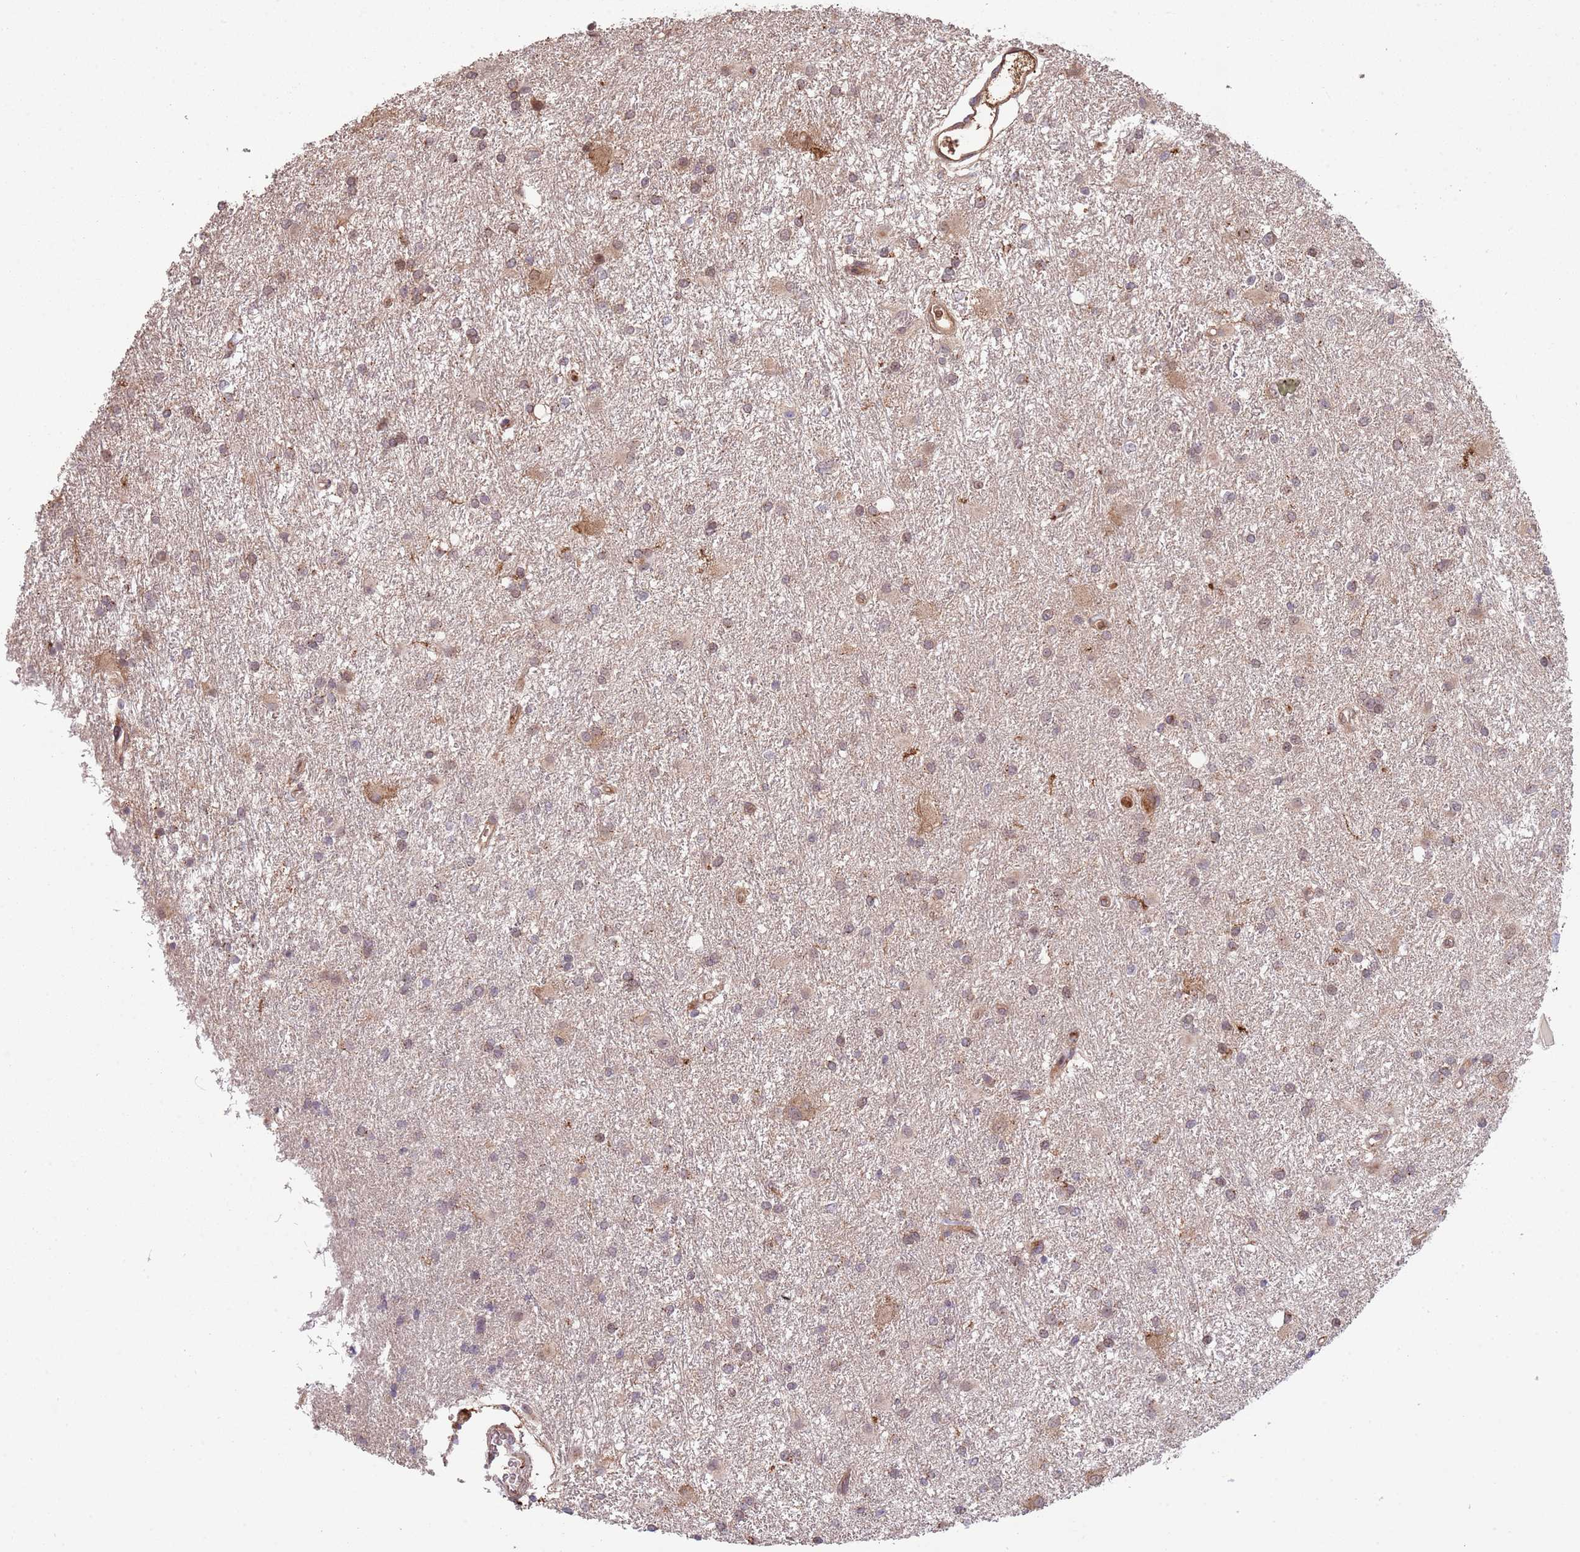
{"staining": {"intensity": "moderate", "quantity": "<25%", "location": "cytoplasmic/membranous"}, "tissue": "glioma", "cell_type": "Tumor cells", "image_type": "cancer", "snomed": [{"axis": "morphology", "description": "Glioma, malignant, High grade"}, {"axis": "topography", "description": "Brain"}], "caption": "Brown immunohistochemical staining in glioma exhibits moderate cytoplasmic/membranous expression in about <25% of tumor cells.", "gene": "NT5DC4", "patient": {"sex": "female", "age": 50}}